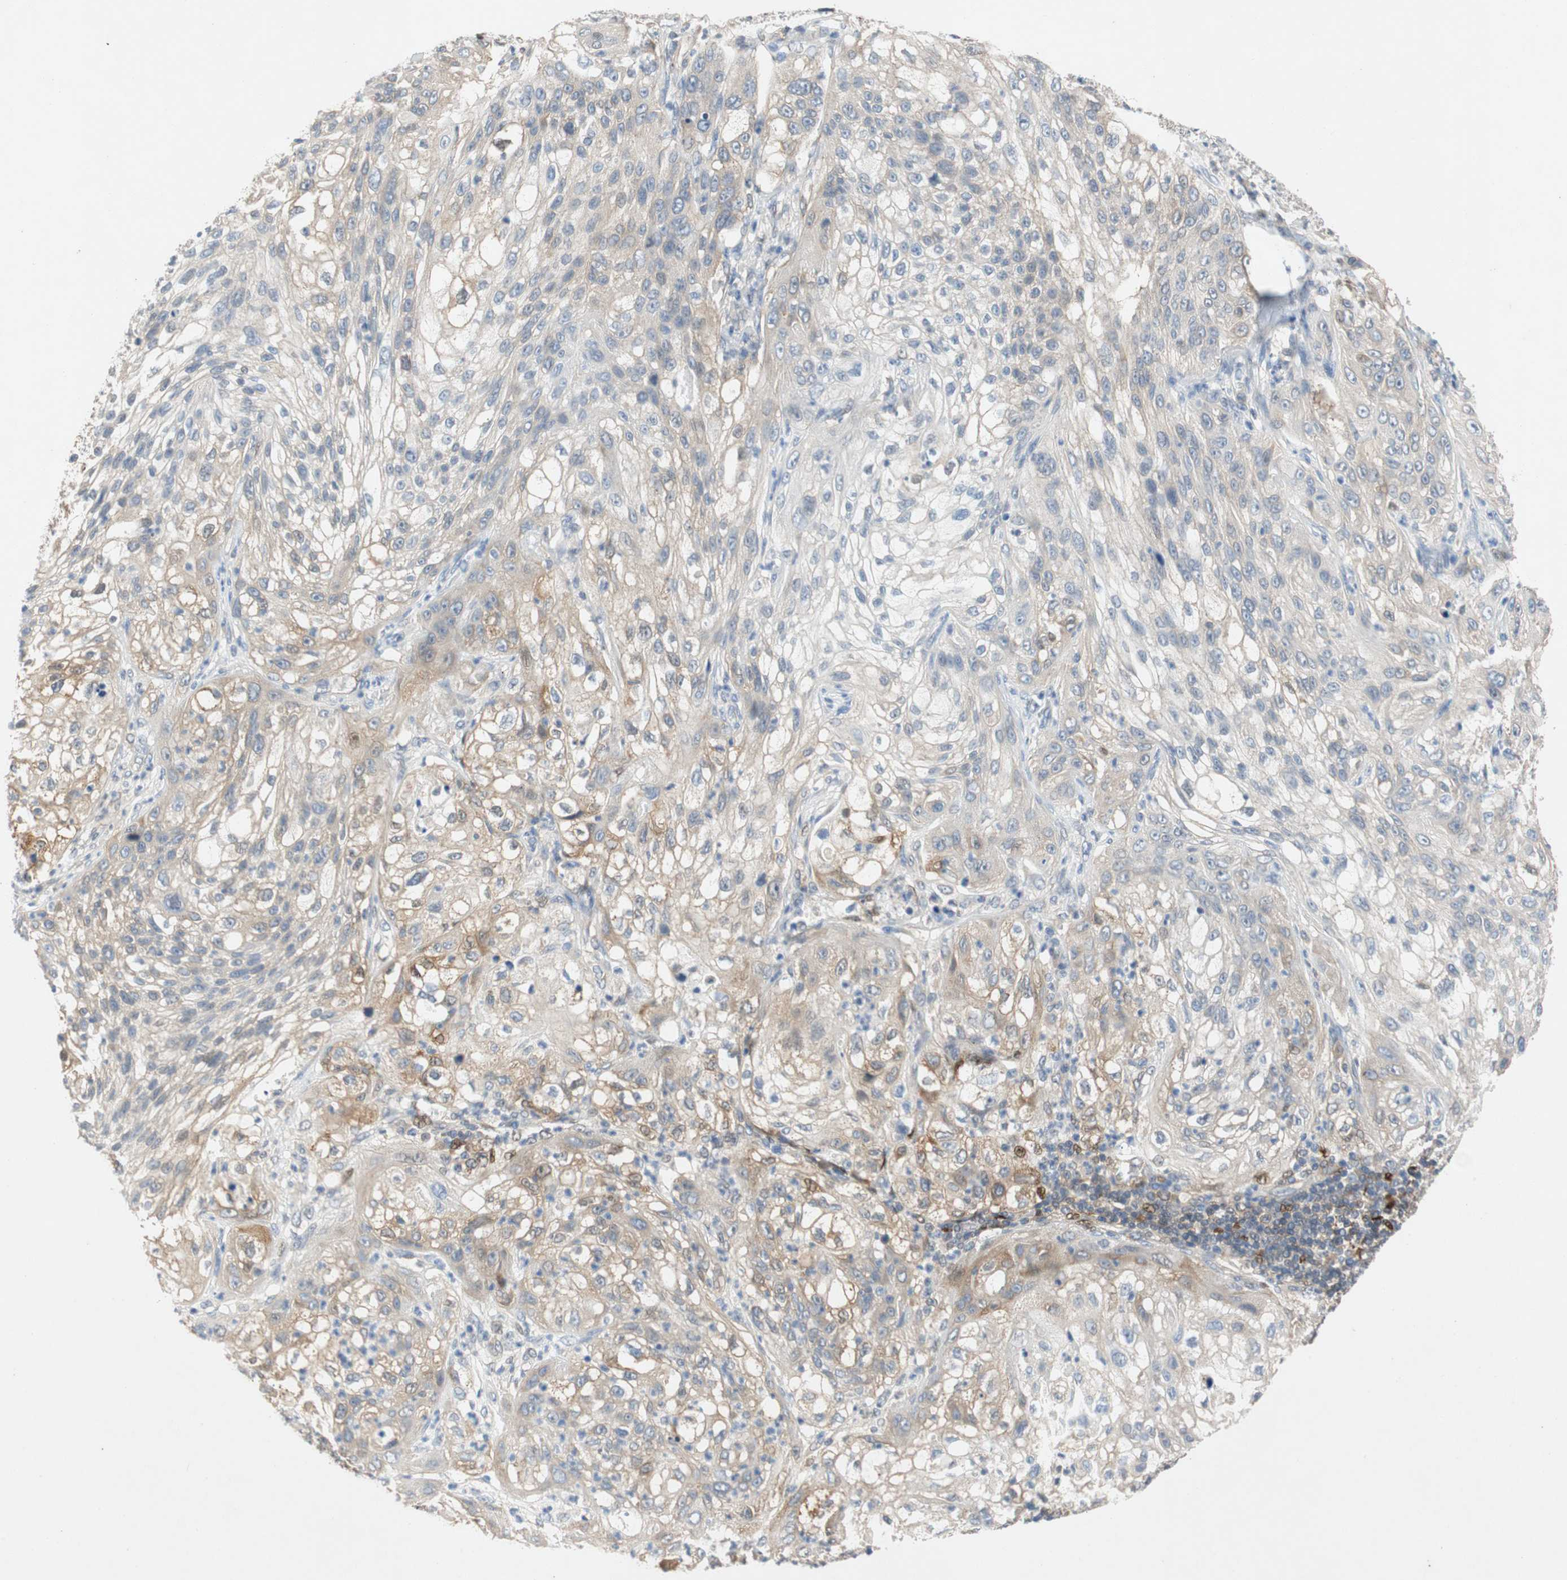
{"staining": {"intensity": "weak", "quantity": "<25%", "location": "cytoplasmic/membranous,nuclear"}, "tissue": "lung cancer", "cell_type": "Tumor cells", "image_type": "cancer", "snomed": [{"axis": "morphology", "description": "Inflammation, NOS"}, {"axis": "morphology", "description": "Squamous cell carcinoma, NOS"}, {"axis": "topography", "description": "Lymph node"}, {"axis": "topography", "description": "Soft tissue"}, {"axis": "topography", "description": "Lung"}], "caption": "Protein analysis of lung cancer (squamous cell carcinoma) shows no significant expression in tumor cells.", "gene": "RELB", "patient": {"sex": "male", "age": 66}}